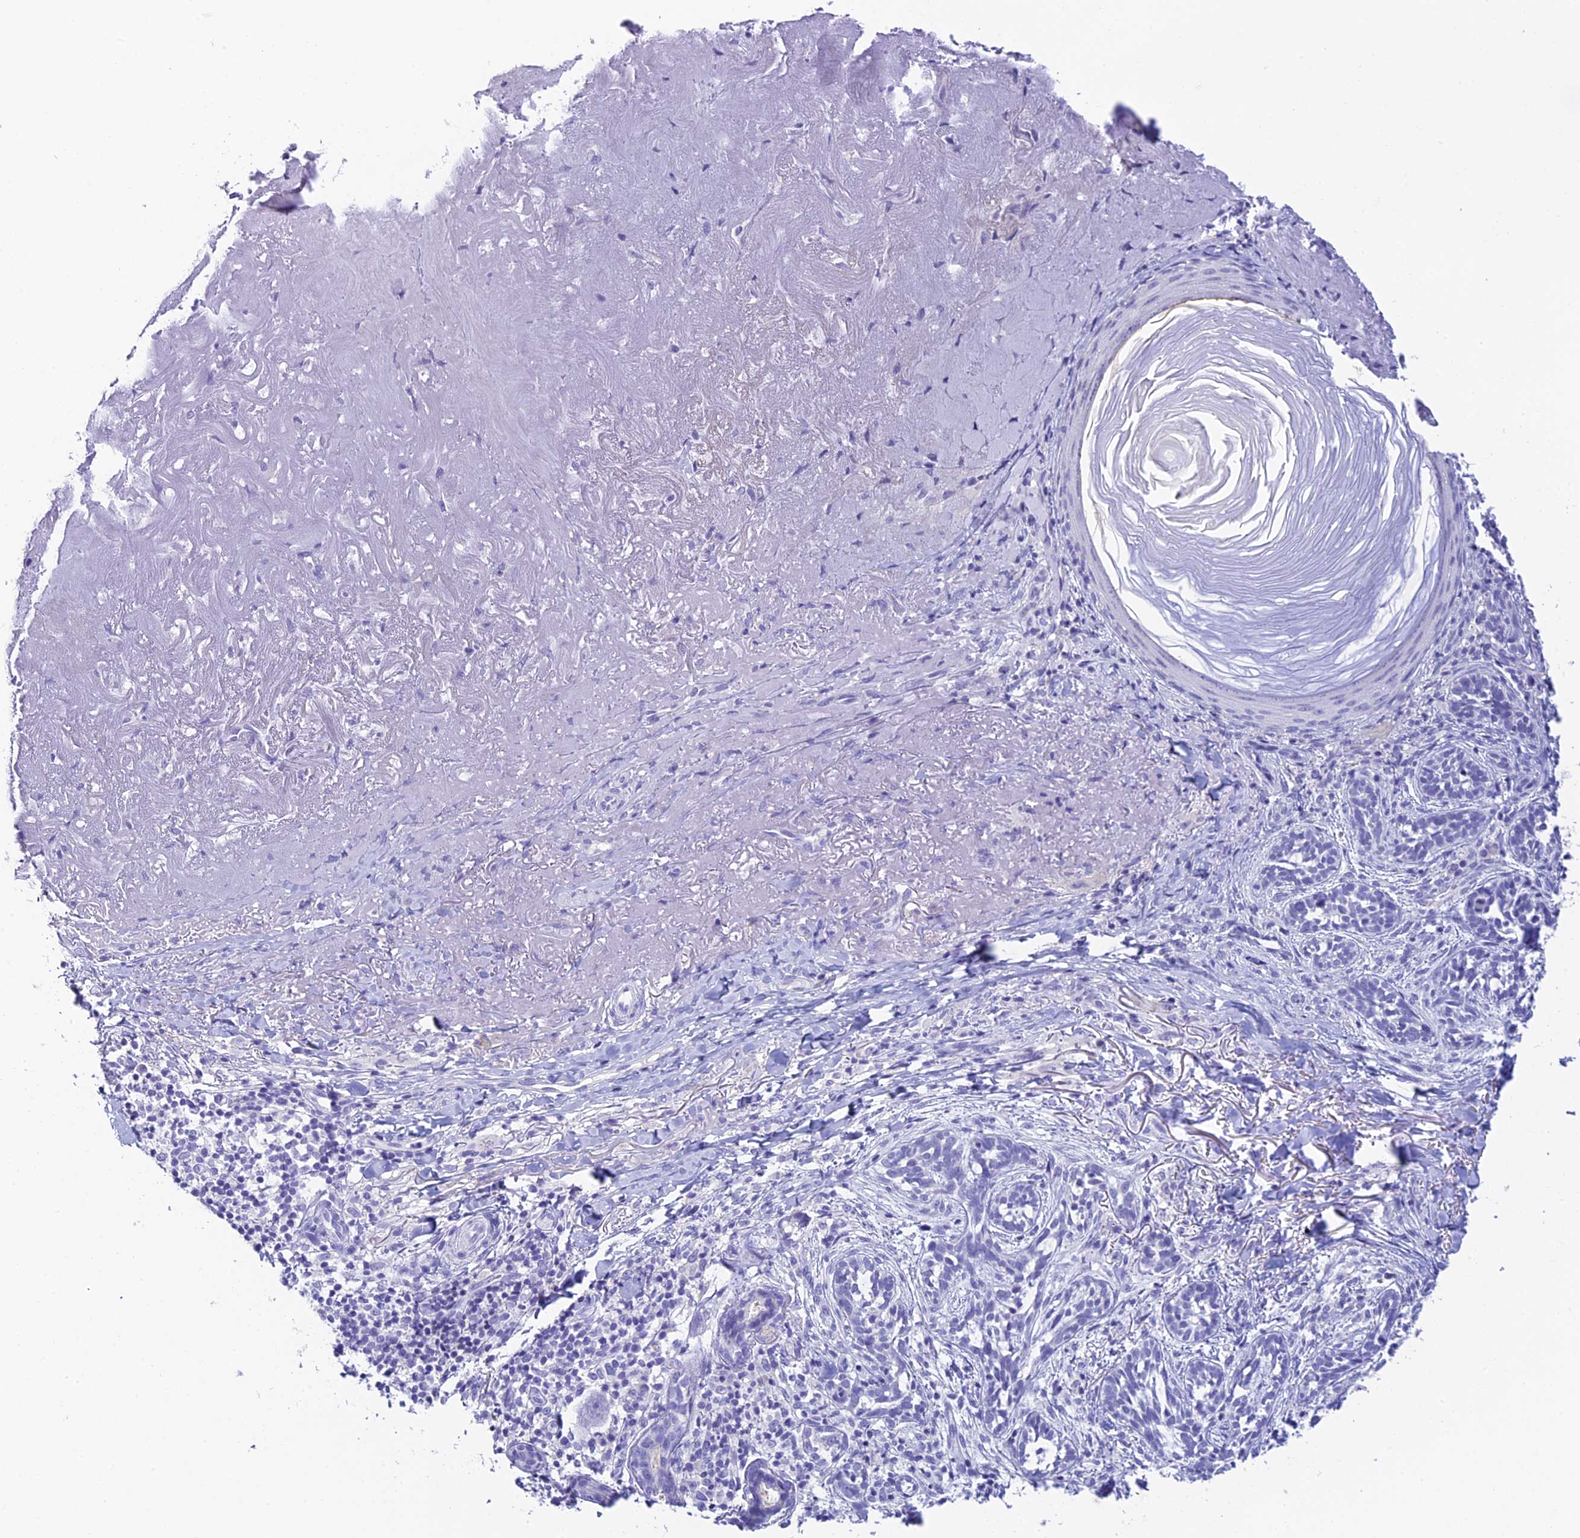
{"staining": {"intensity": "negative", "quantity": "none", "location": "none"}, "tissue": "skin cancer", "cell_type": "Tumor cells", "image_type": "cancer", "snomed": [{"axis": "morphology", "description": "Basal cell carcinoma"}, {"axis": "topography", "description": "Skin"}], "caption": "Skin cancer (basal cell carcinoma) was stained to show a protein in brown. There is no significant positivity in tumor cells.", "gene": "C12orf29", "patient": {"sex": "male", "age": 71}}